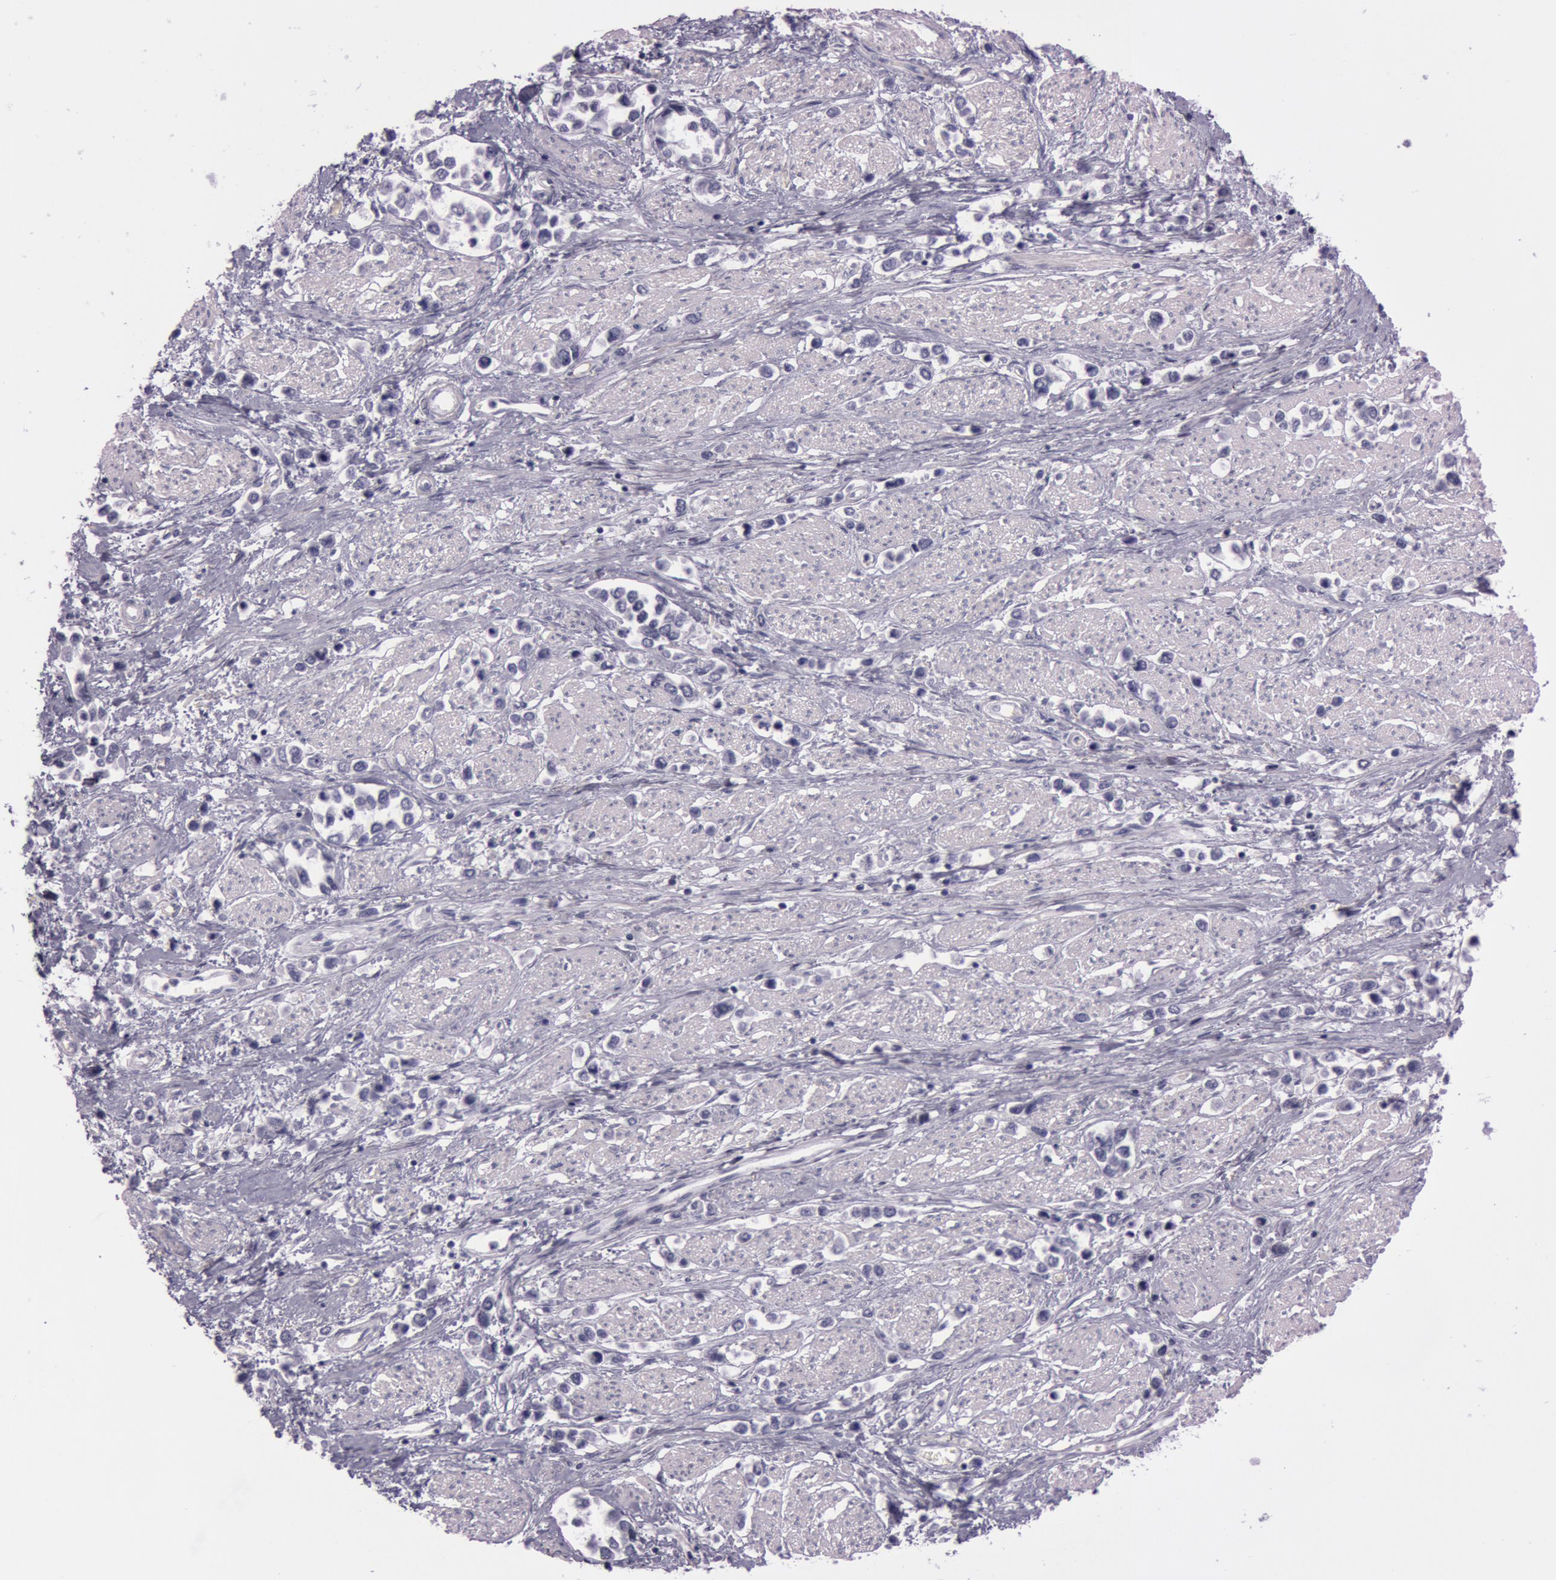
{"staining": {"intensity": "negative", "quantity": "none", "location": "none"}, "tissue": "stomach cancer", "cell_type": "Tumor cells", "image_type": "cancer", "snomed": [{"axis": "morphology", "description": "Adenocarcinoma, NOS"}, {"axis": "topography", "description": "Stomach, upper"}], "caption": "An immunohistochemistry photomicrograph of stomach adenocarcinoma is shown. There is no staining in tumor cells of stomach adenocarcinoma.", "gene": "FOLH1", "patient": {"sex": "male", "age": 76}}